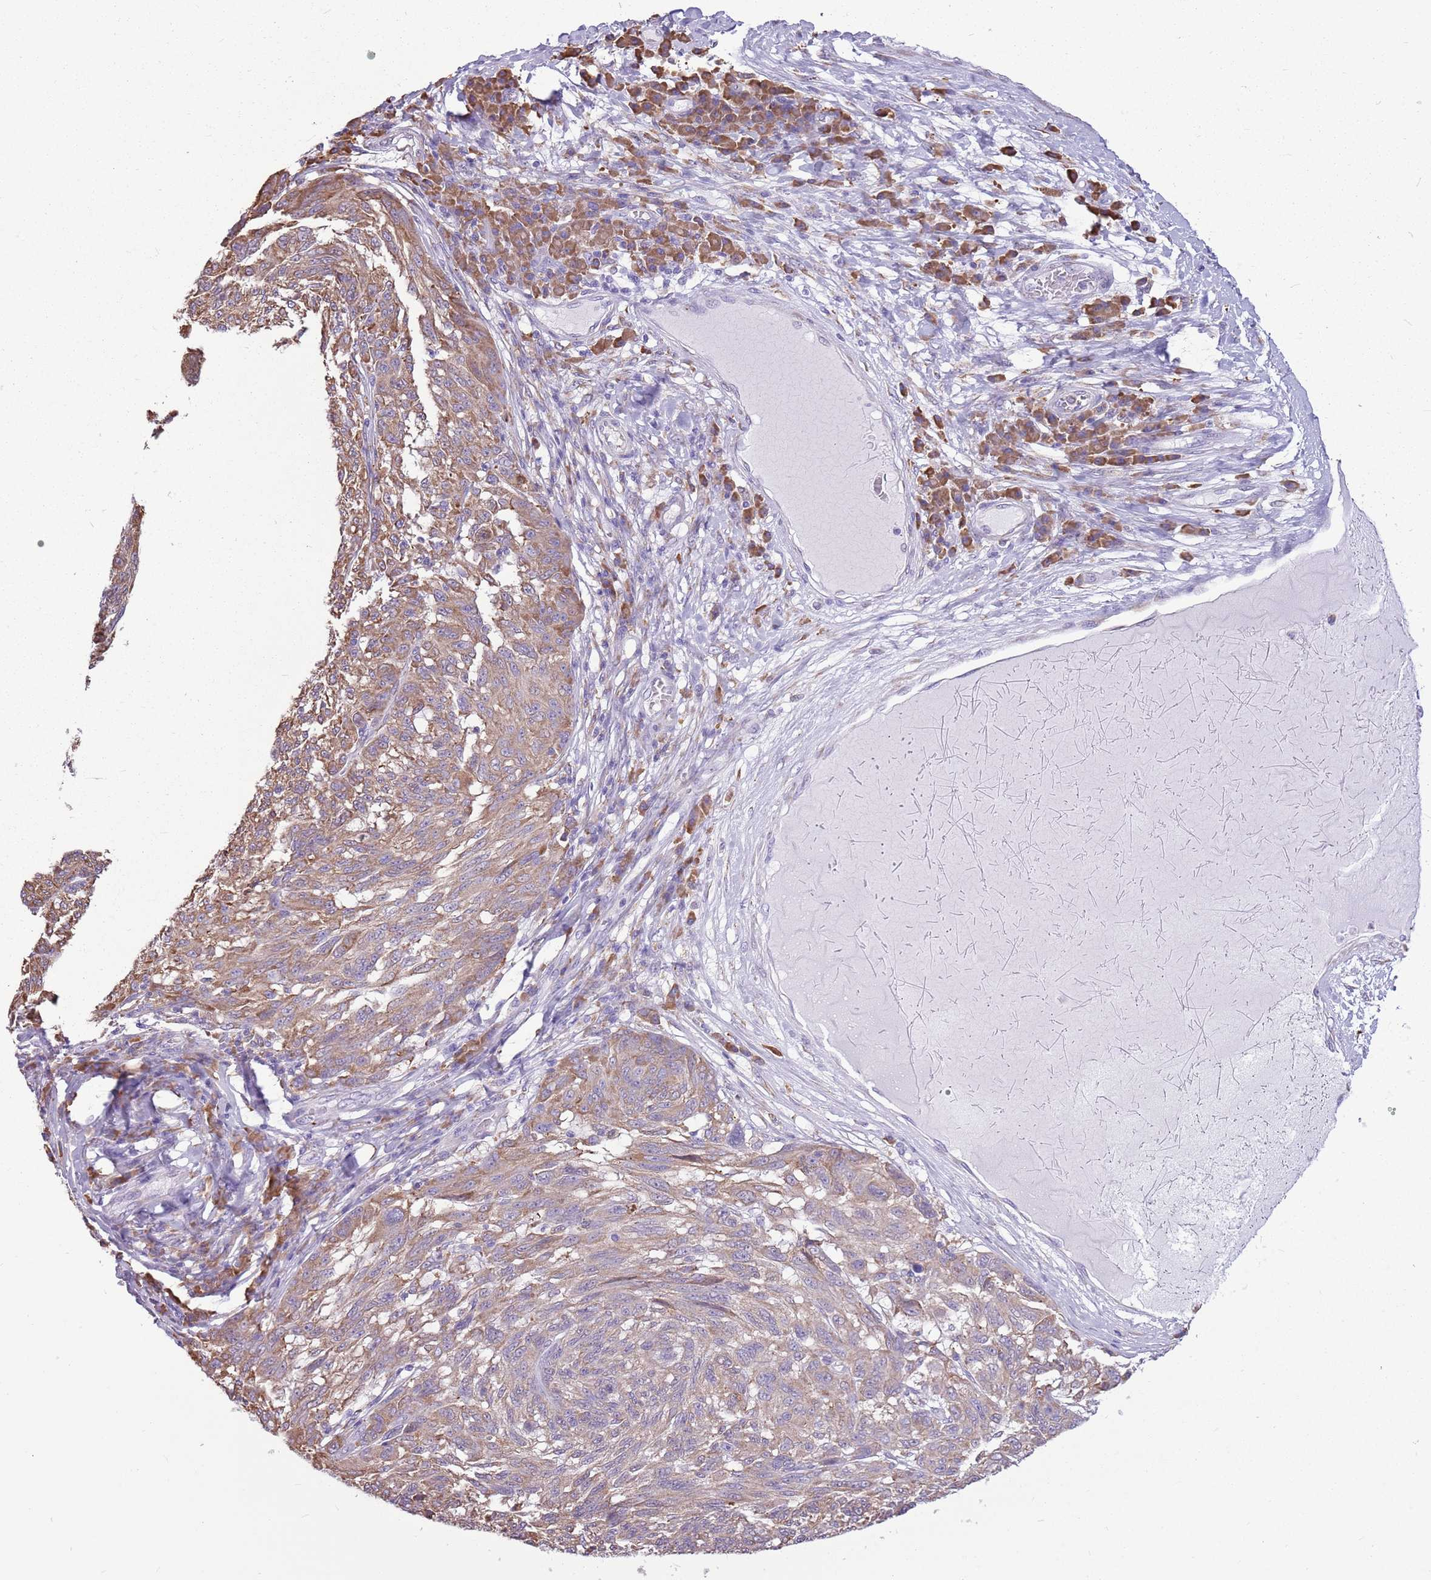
{"staining": {"intensity": "weak", "quantity": ">75%", "location": "cytoplasmic/membranous"}, "tissue": "melanoma", "cell_type": "Tumor cells", "image_type": "cancer", "snomed": [{"axis": "morphology", "description": "Malignant melanoma, NOS"}, {"axis": "topography", "description": "Skin"}], "caption": "Malignant melanoma stained with a brown dye displays weak cytoplasmic/membranous positive staining in about >75% of tumor cells.", "gene": "KCTD19", "patient": {"sex": "male", "age": 53}}